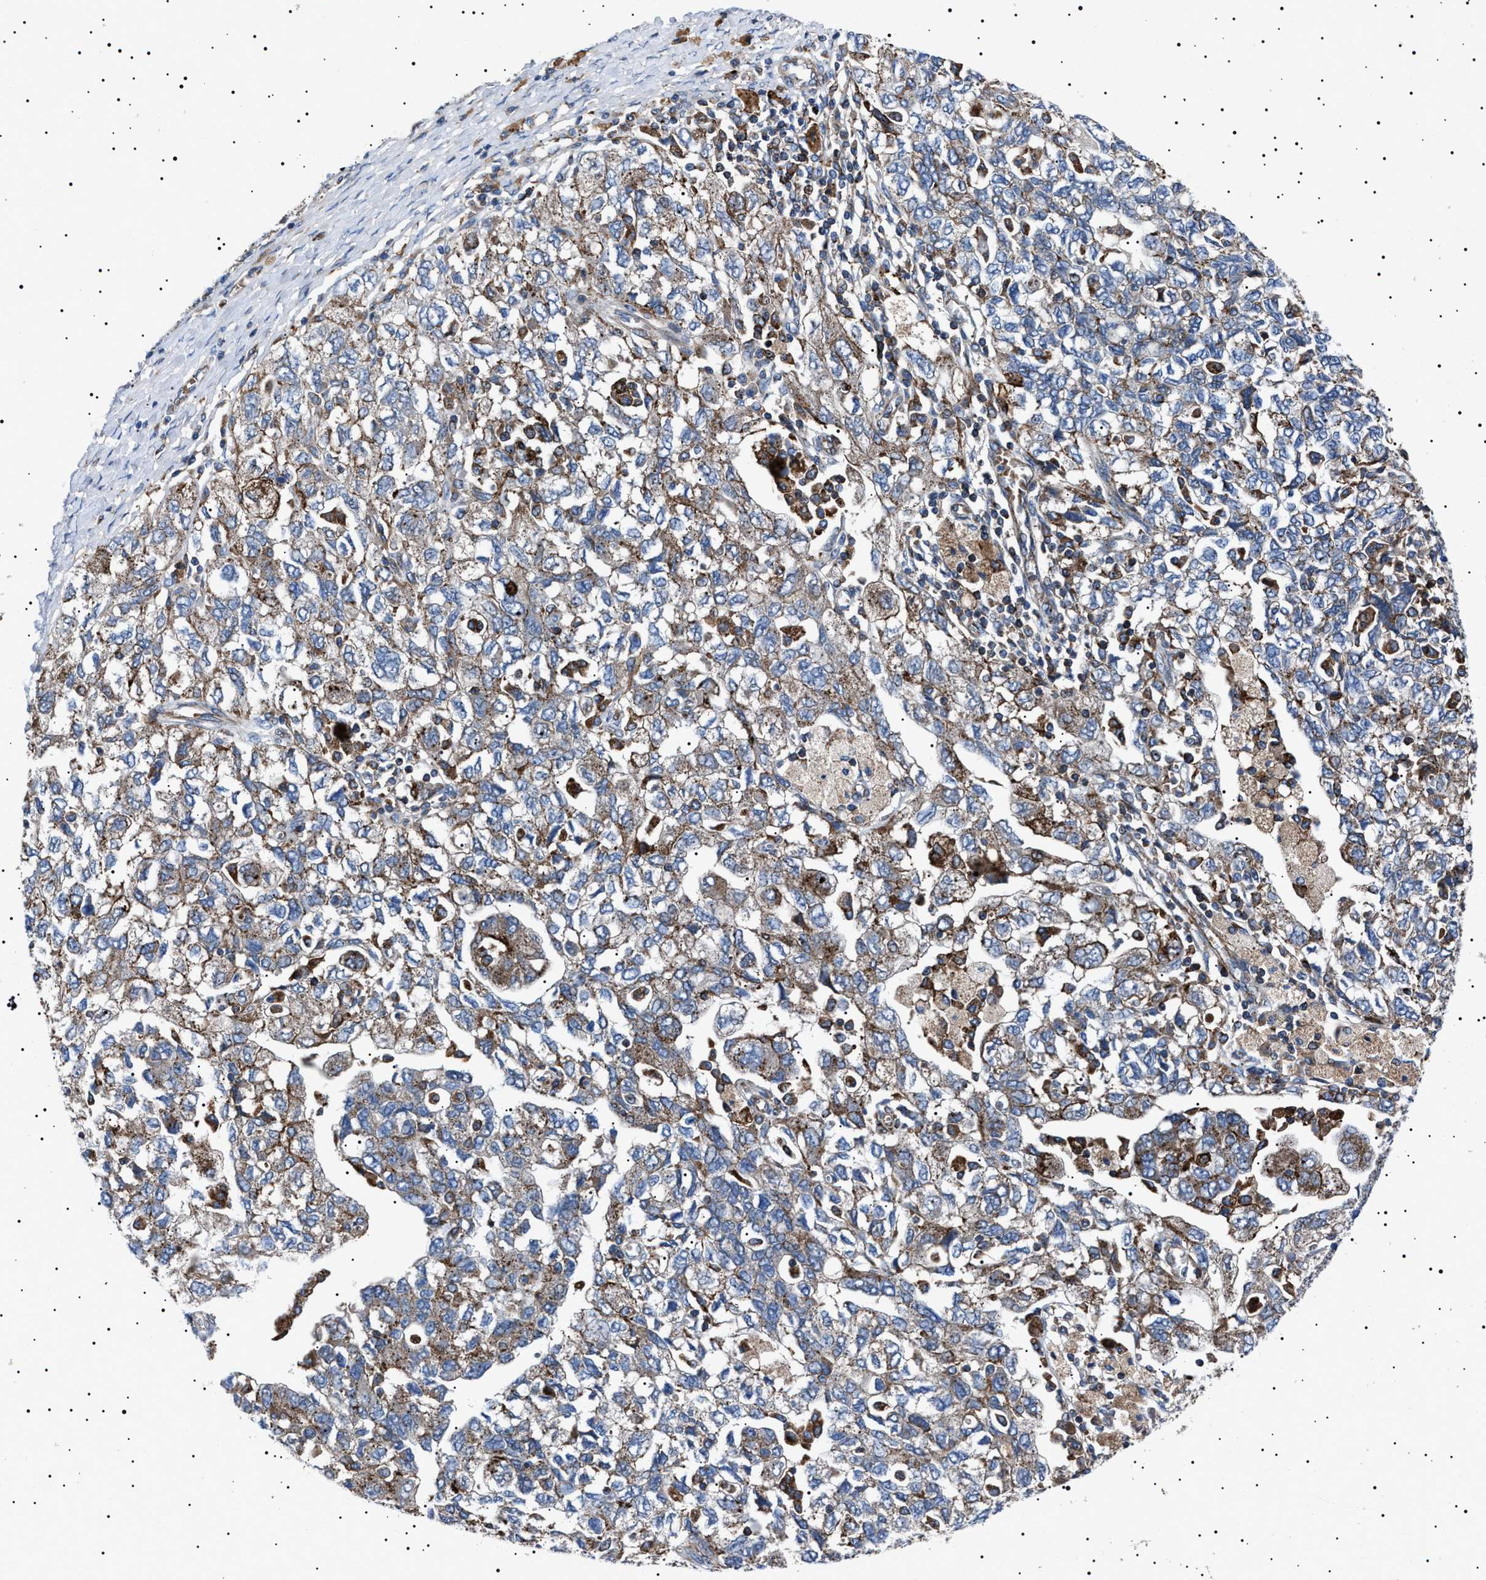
{"staining": {"intensity": "moderate", "quantity": "25%-75%", "location": "cytoplasmic/membranous"}, "tissue": "ovarian cancer", "cell_type": "Tumor cells", "image_type": "cancer", "snomed": [{"axis": "morphology", "description": "Carcinoma, NOS"}, {"axis": "morphology", "description": "Cystadenocarcinoma, serous, NOS"}, {"axis": "topography", "description": "Ovary"}], "caption": "Protein staining shows moderate cytoplasmic/membranous expression in about 25%-75% of tumor cells in ovarian cancer. The protein of interest is stained brown, and the nuclei are stained in blue (DAB IHC with brightfield microscopy, high magnification).", "gene": "NEU1", "patient": {"sex": "female", "age": 69}}